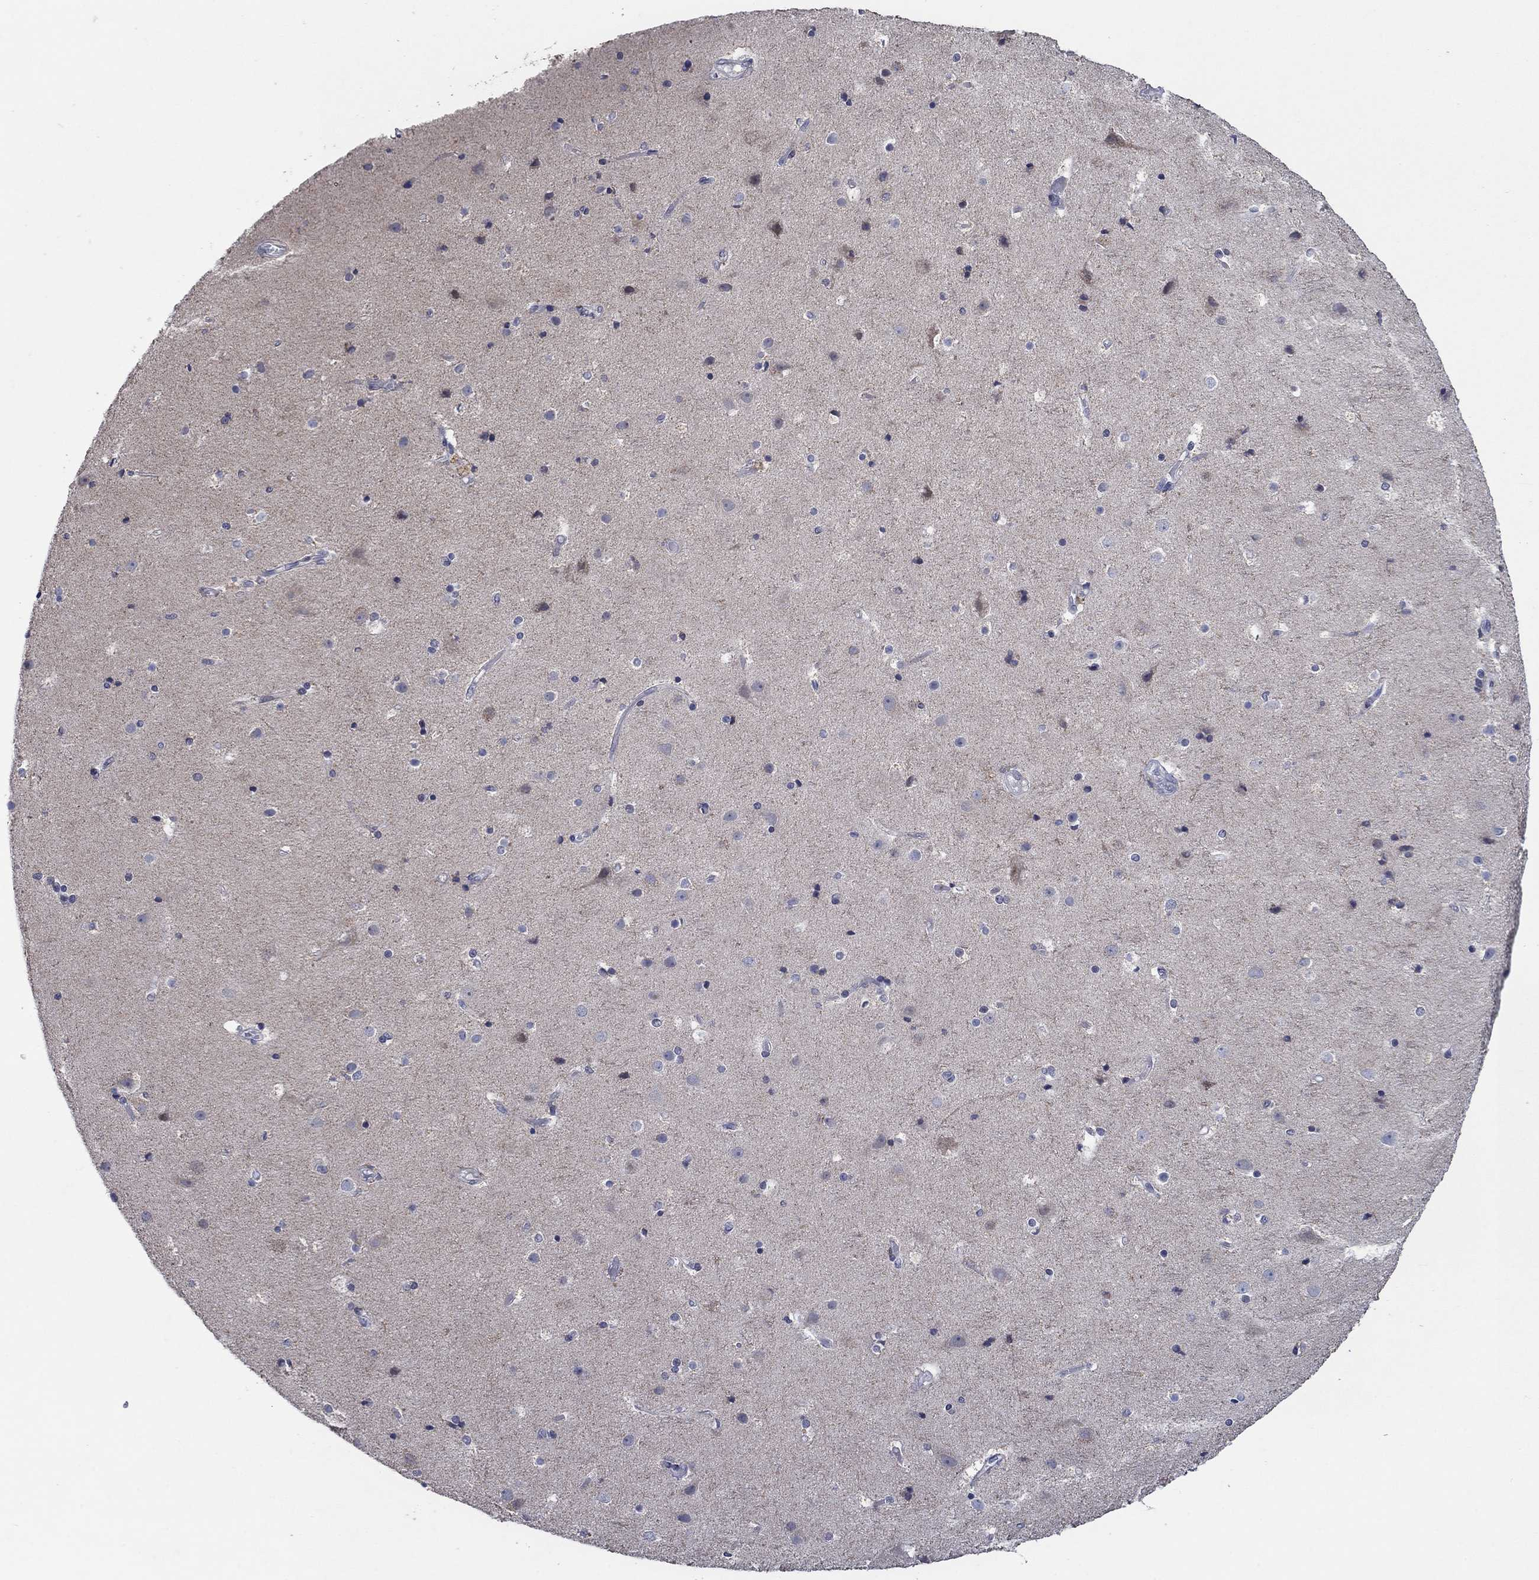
{"staining": {"intensity": "negative", "quantity": "none", "location": "none"}, "tissue": "cerebral cortex", "cell_type": "Endothelial cells", "image_type": "normal", "snomed": [{"axis": "morphology", "description": "Normal tissue, NOS"}, {"axis": "topography", "description": "Cerebral cortex"}], "caption": "Immunohistochemistry (IHC) of normal human cerebral cortex shows no positivity in endothelial cells.", "gene": "SDC1", "patient": {"sex": "female", "age": 52}}